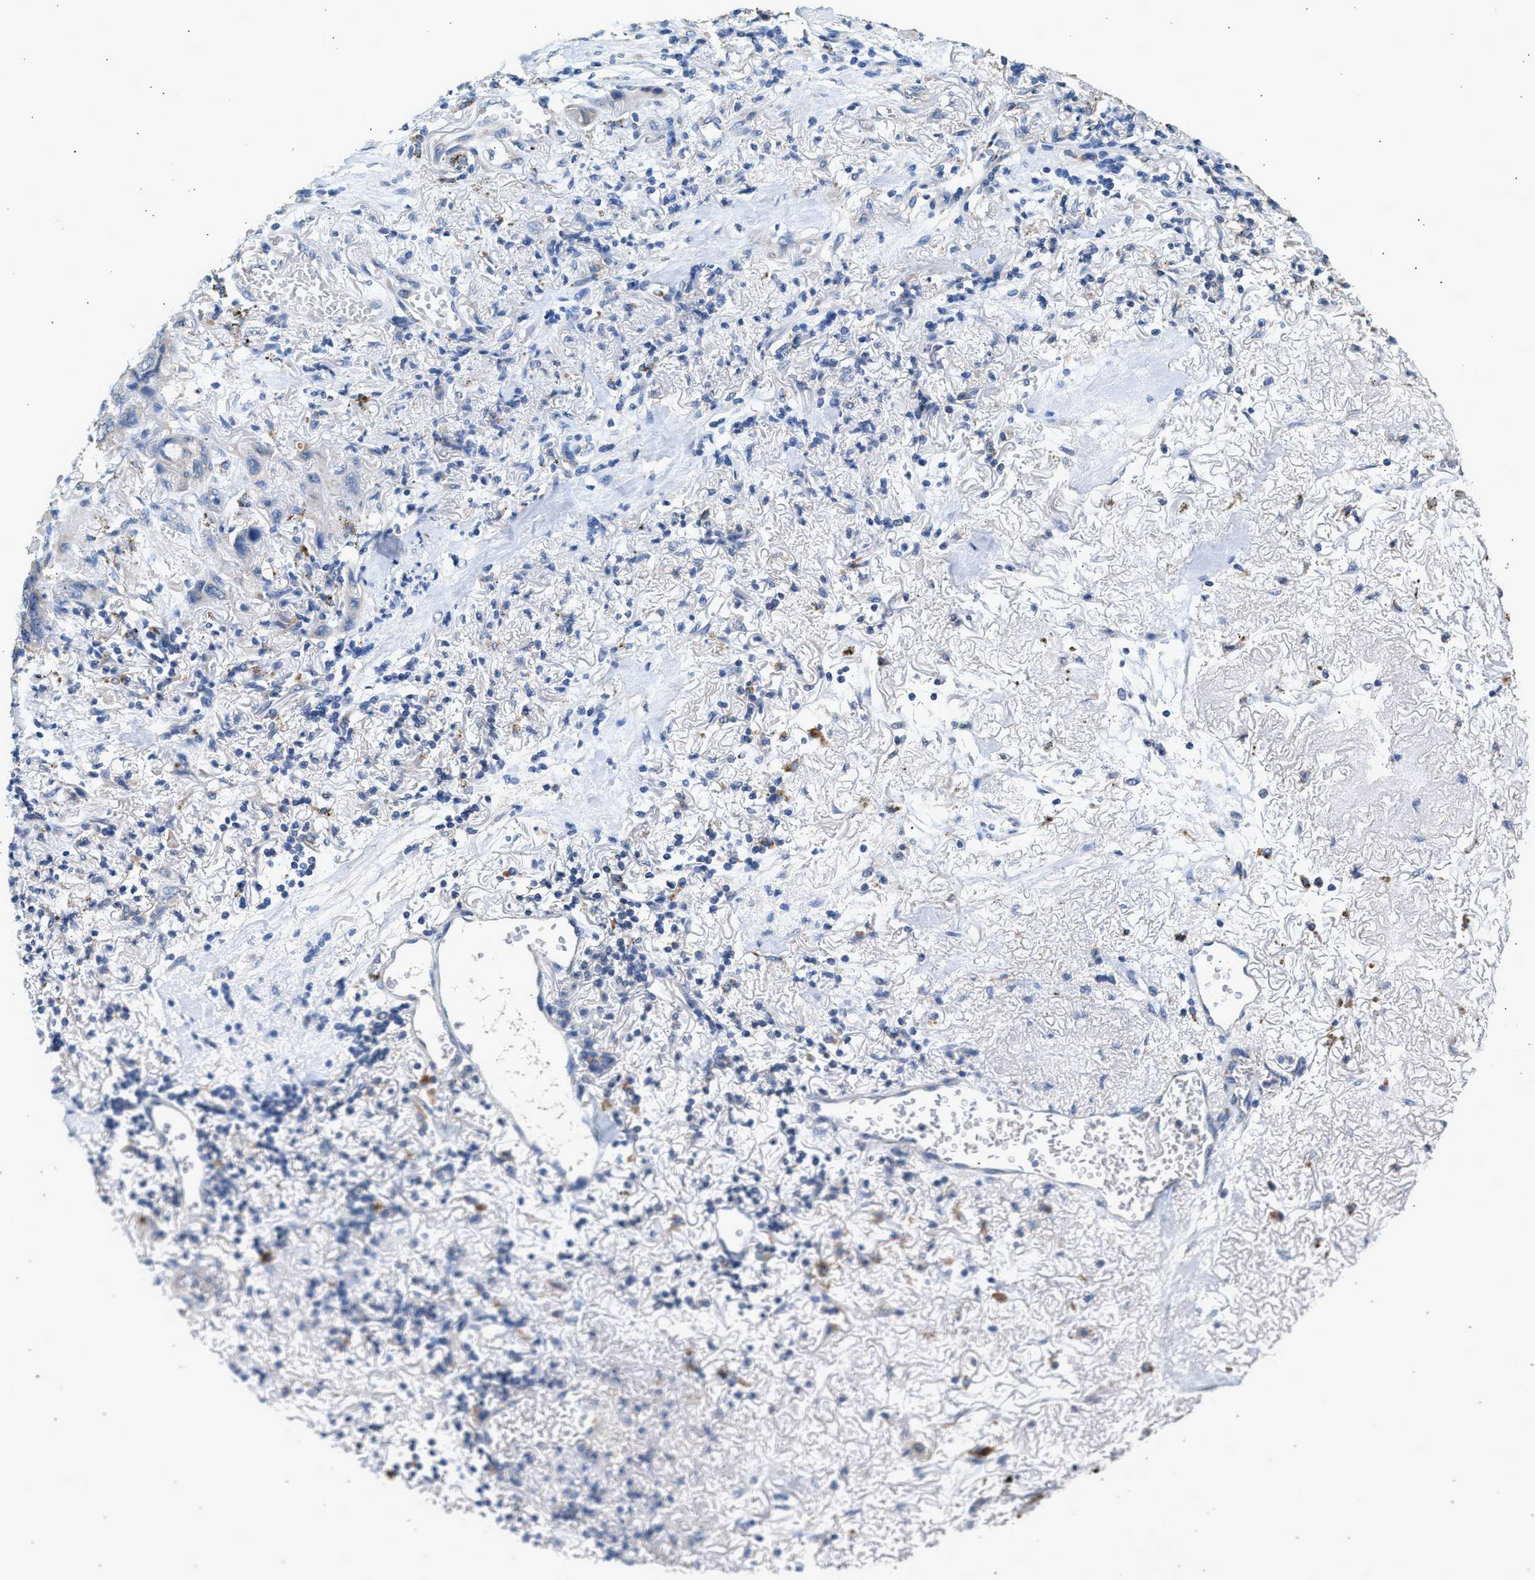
{"staining": {"intensity": "negative", "quantity": "none", "location": "none"}, "tissue": "lung cancer", "cell_type": "Tumor cells", "image_type": "cancer", "snomed": [{"axis": "morphology", "description": "Squamous cell carcinoma, NOS"}, {"axis": "topography", "description": "Lung"}], "caption": "A histopathology image of lung cancer (squamous cell carcinoma) stained for a protein shows no brown staining in tumor cells. Brightfield microscopy of immunohistochemistry stained with DAB (3,3'-diaminobenzidine) (brown) and hematoxylin (blue), captured at high magnification.", "gene": "WDR31", "patient": {"sex": "female", "age": 73}}